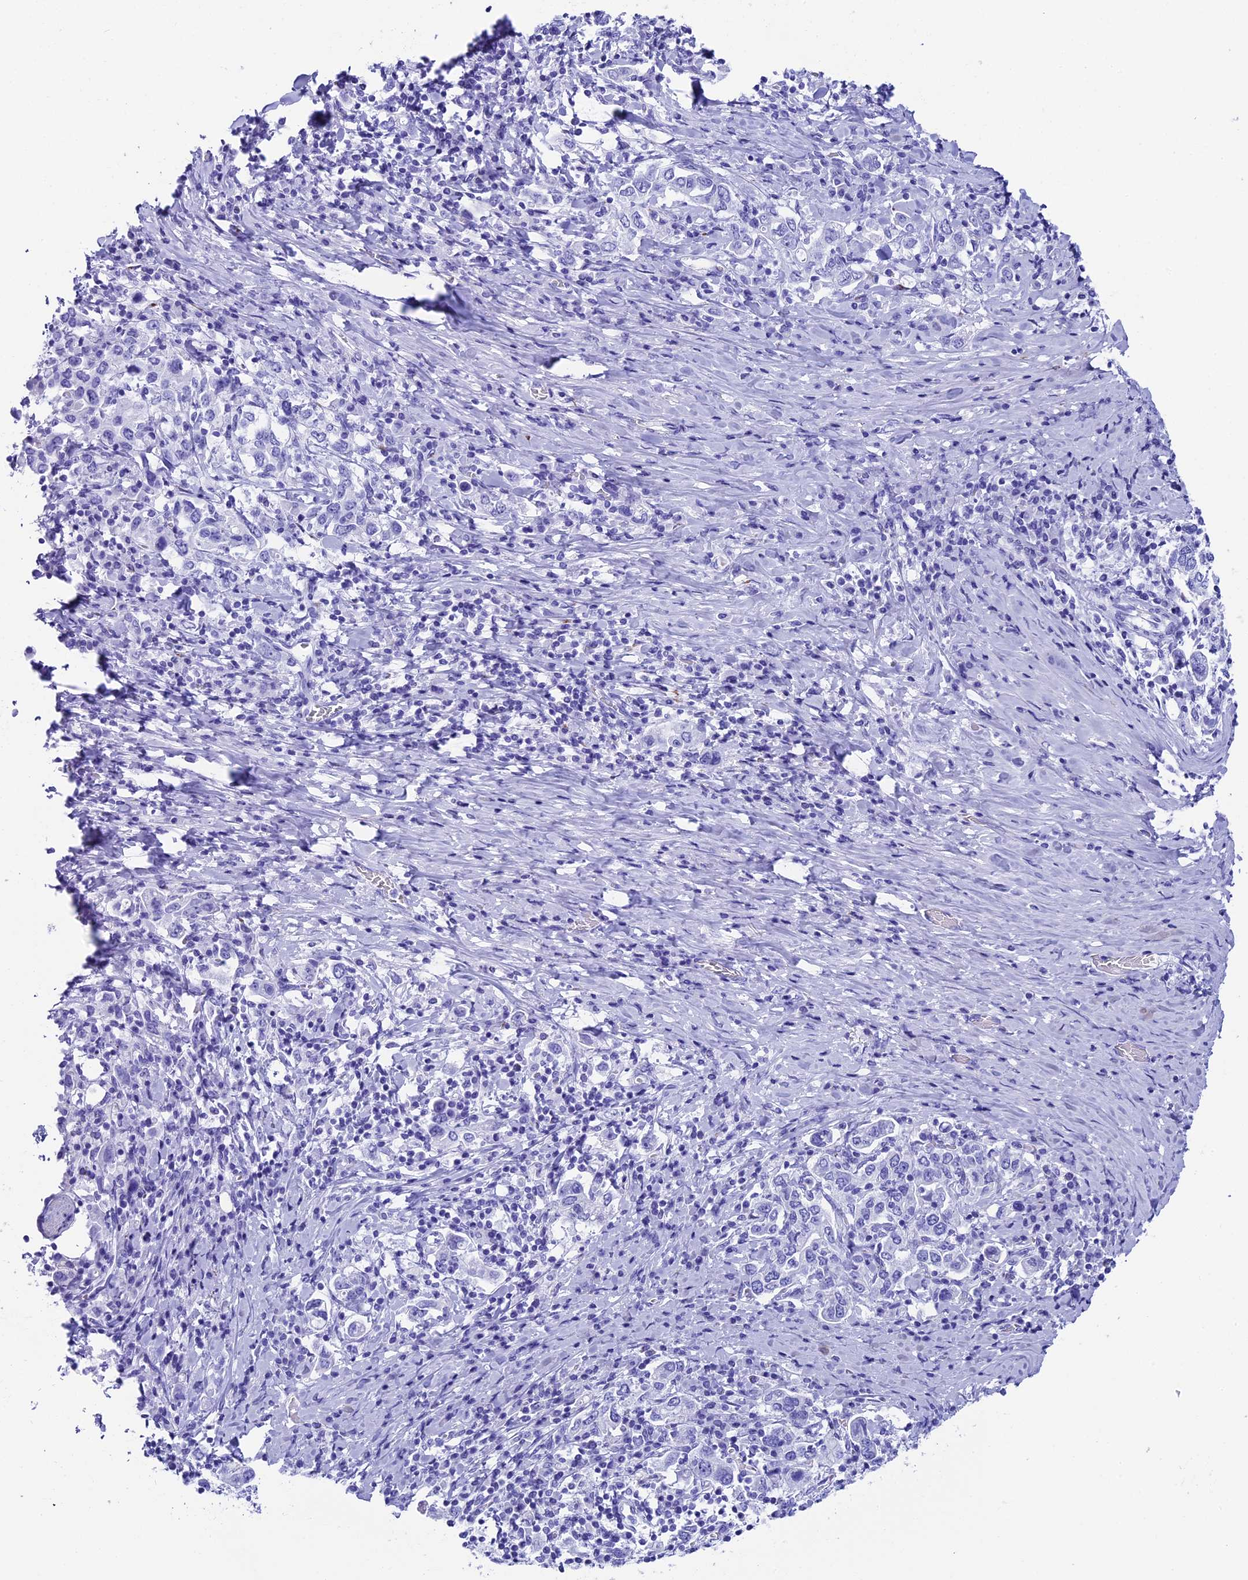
{"staining": {"intensity": "negative", "quantity": "none", "location": "none"}, "tissue": "stomach cancer", "cell_type": "Tumor cells", "image_type": "cancer", "snomed": [{"axis": "morphology", "description": "Adenocarcinoma, NOS"}, {"axis": "topography", "description": "Stomach, upper"}, {"axis": "topography", "description": "Stomach"}], "caption": "Stomach cancer (adenocarcinoma) was stained to show a protein in brown. There is no significant positivity in tumor cells. (Stains: DAB (3,3'-diaminobenzidine) IHC with hematoxylin counter stain, Microscopy: brightfield microscopy at high magnification).", "gene": "AP3B2", "patient": {"sex": "male", "age": 62}}